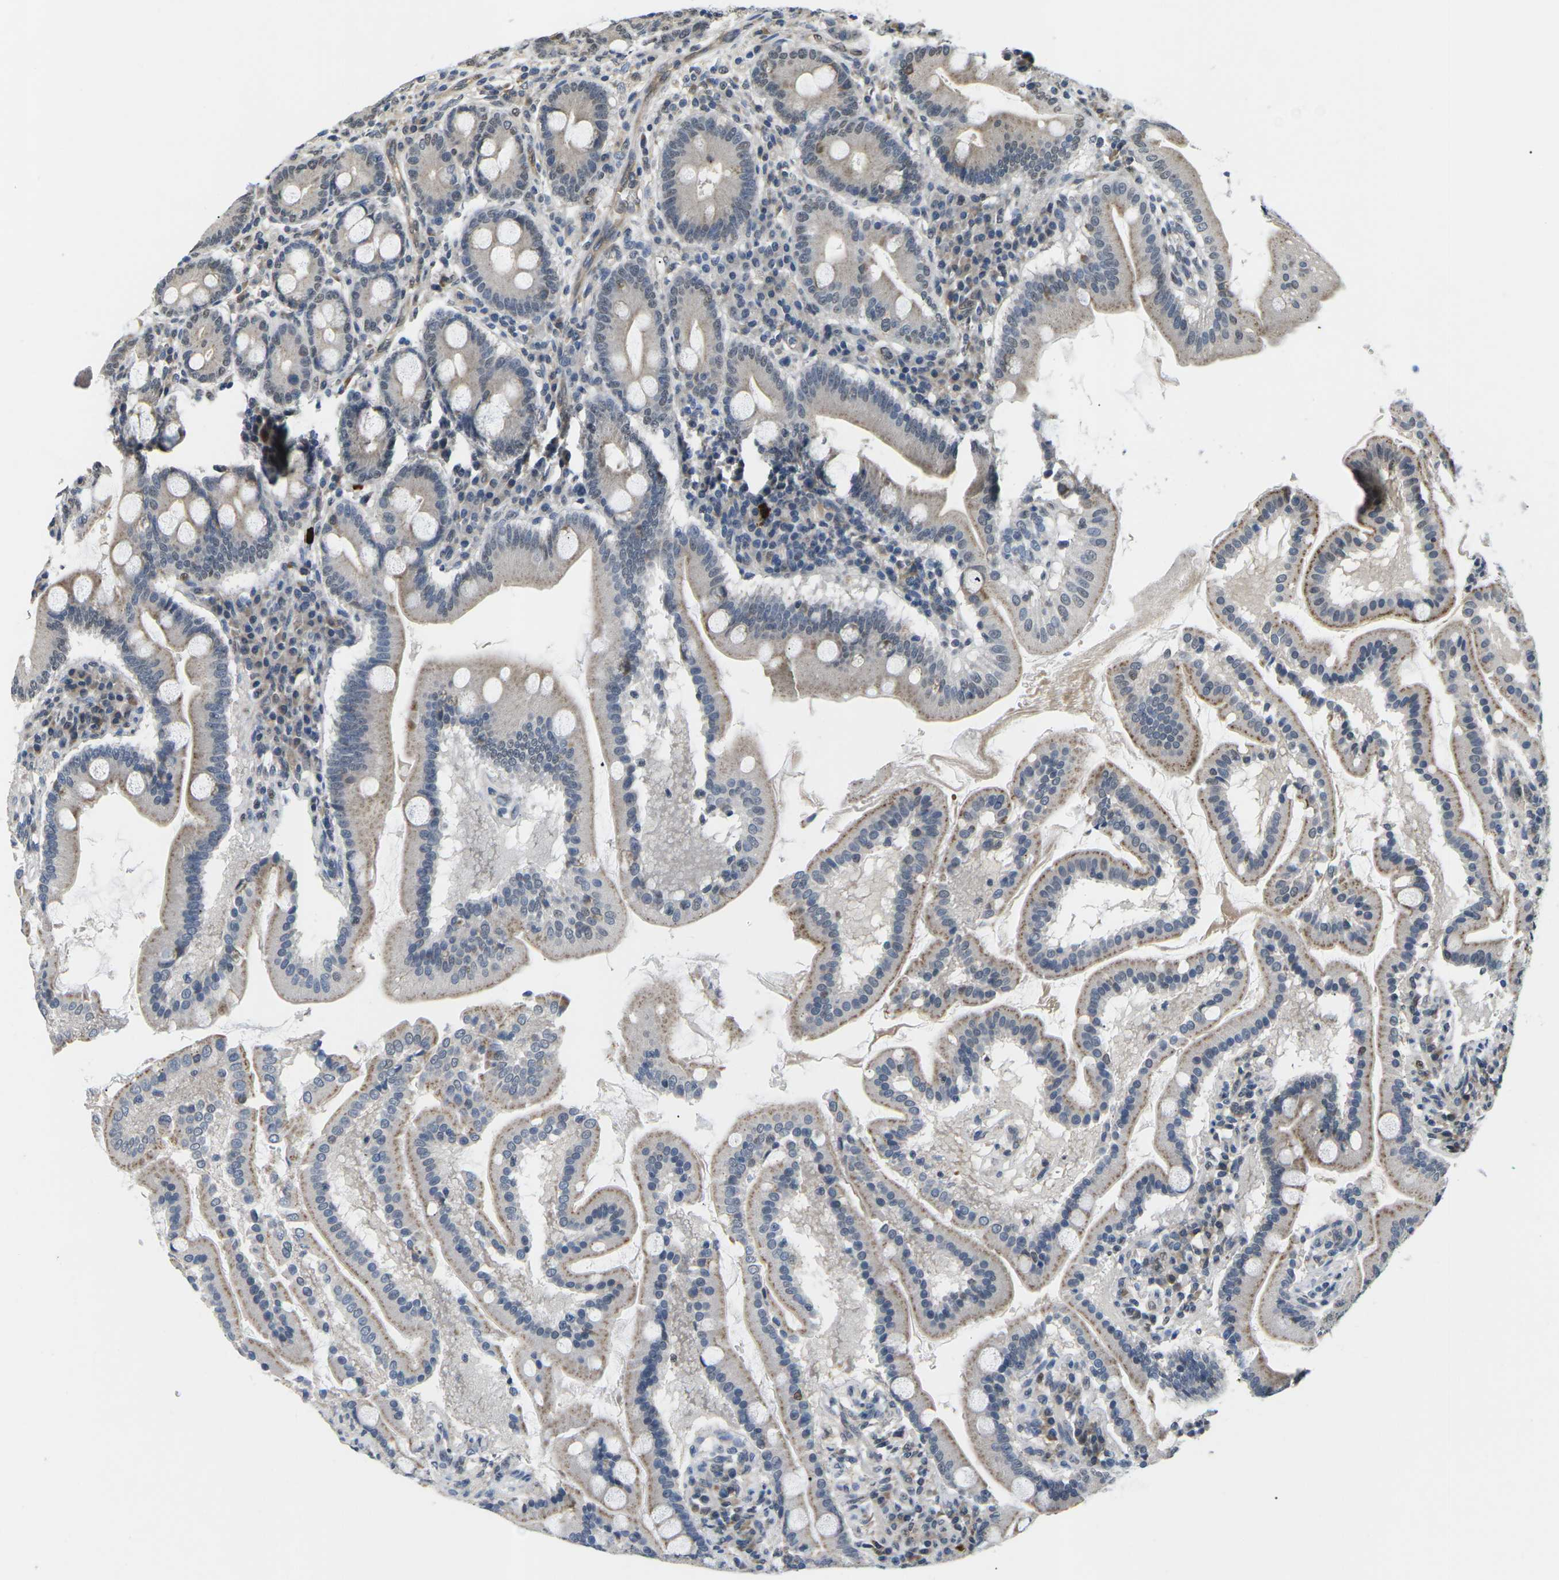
{"staining": {"intensity": "moderate", "quantity": ">75%", "location": "cytoplasmic/membranous"}, "tissue": "duodenum", "cell_type": "Glandular cells", "image_type": "normal", "snomed": [{"axis": "morphology", "description": "Normal tissue, NOS"}, {"axis": "topography", "description": "Duodenum"}], "caption": "The histopathology image shows immunohistochemical staining of benign duodenum. There is moderate cytoplasmic/membranous expression is appreciated in about >75% of glandular cells. (DAB (3,3'-diaminobenzidine) IHC, brown staining for protein, blue staining for nuclei).", "gene": "ERBB4", "patient": {"sex": "male", "age": 50}}